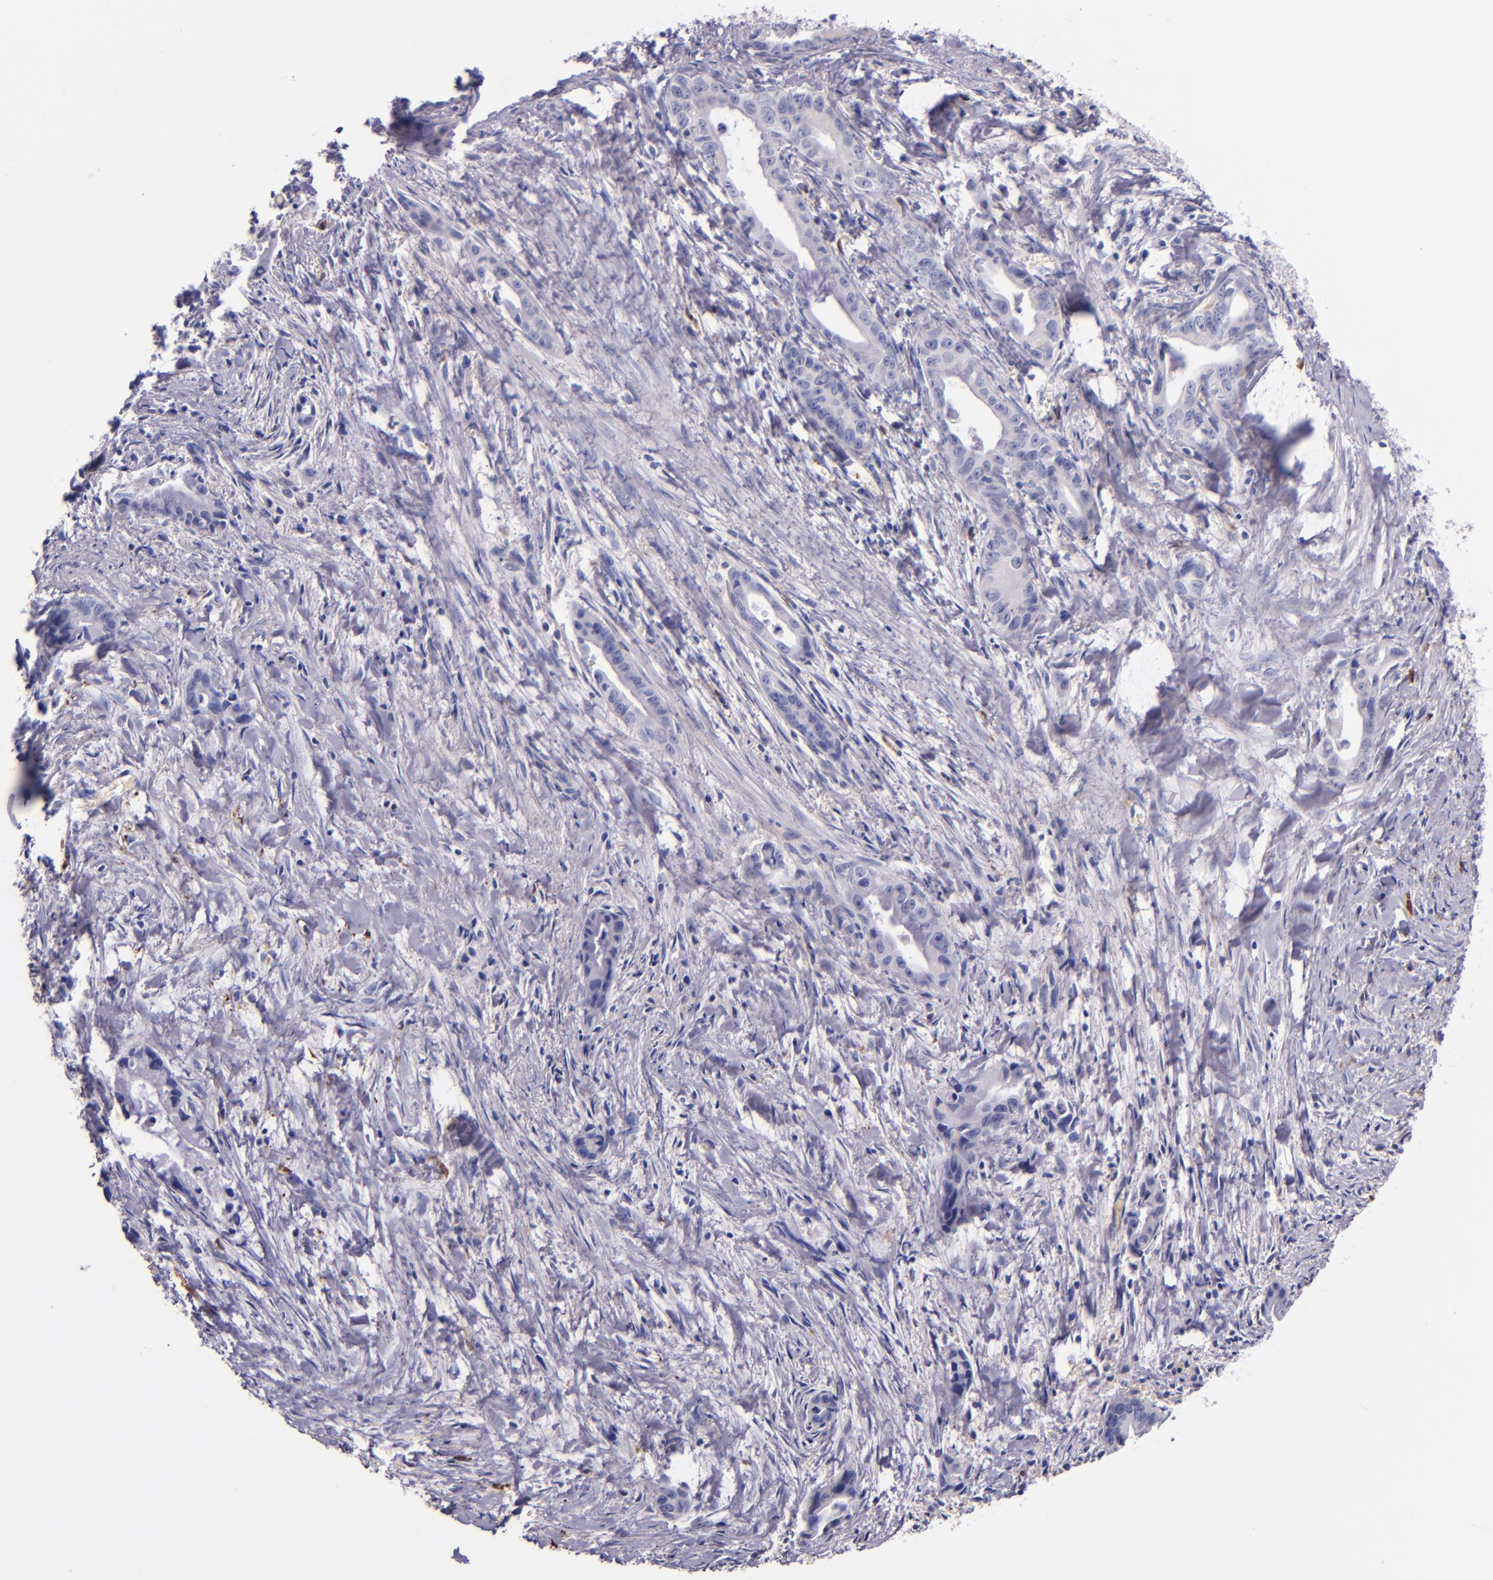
{"staining": {"intensity": "negative", "quantity": "none", "location": "none"}, "tissue": "liver cancer", "cell_type": "Tumor cells", "image_type": "cancer", "snomed": [{"axis": "morphology", "description": "Cholangiocarcinoma"}, {"axis": "topography", "description": "Liver"}], "caption": "Immunohistochemistry (IHC) photomicrograph of neoplastic tissue: human liver cancer (cholangiocarcinoma) stained with DAB demonstrates no significant protein staining in tumor cells.", "gene": "F13A1", "patient": {"sex": "female", "age": 55}}